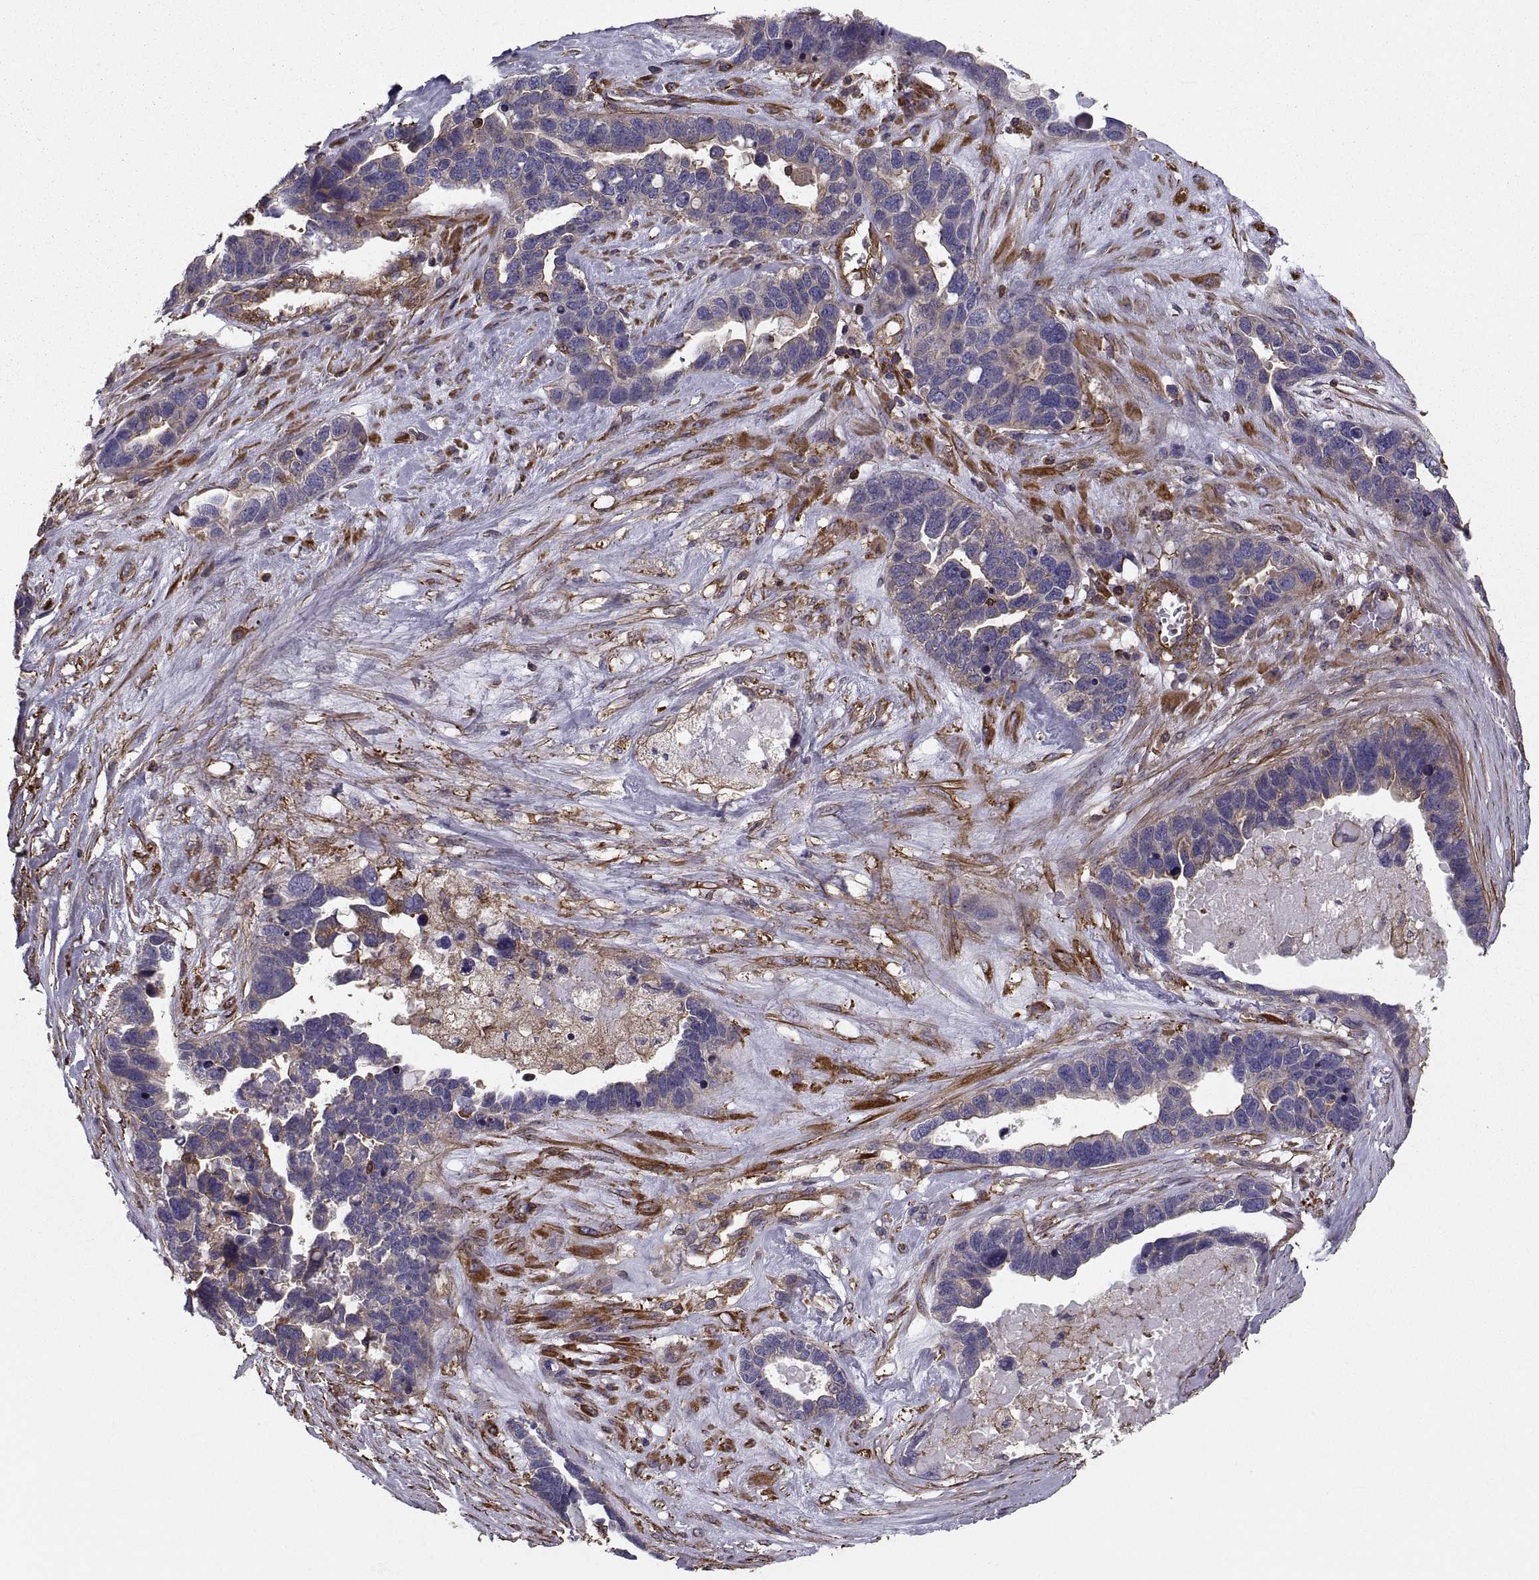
{"staining": {"intensity": "moderate", "quantity": "25%-75%", "location": "cytoplasmic/membranous"}, "tissue": "ovarian cancer", "cell_type": "Tumor cells", "image_type": "cancer", "snomed": [{"axis": "morphology", "description": "Cystadenocarcinoma, serous, NOS"}, {"axis": "topography", "description": "Ovary"}], "caption": "Immunohistochemistry (IHC) histopathology image of serous cystadenocarcinoma (ovarian) stained for a protein (brown), which reveals medium levels of moderate cytoplasmic/membranous staining in approximately 25%-75% of tumor cells.", "gene": "MYH9", "patient": {"sex": "female", "age": 54}}